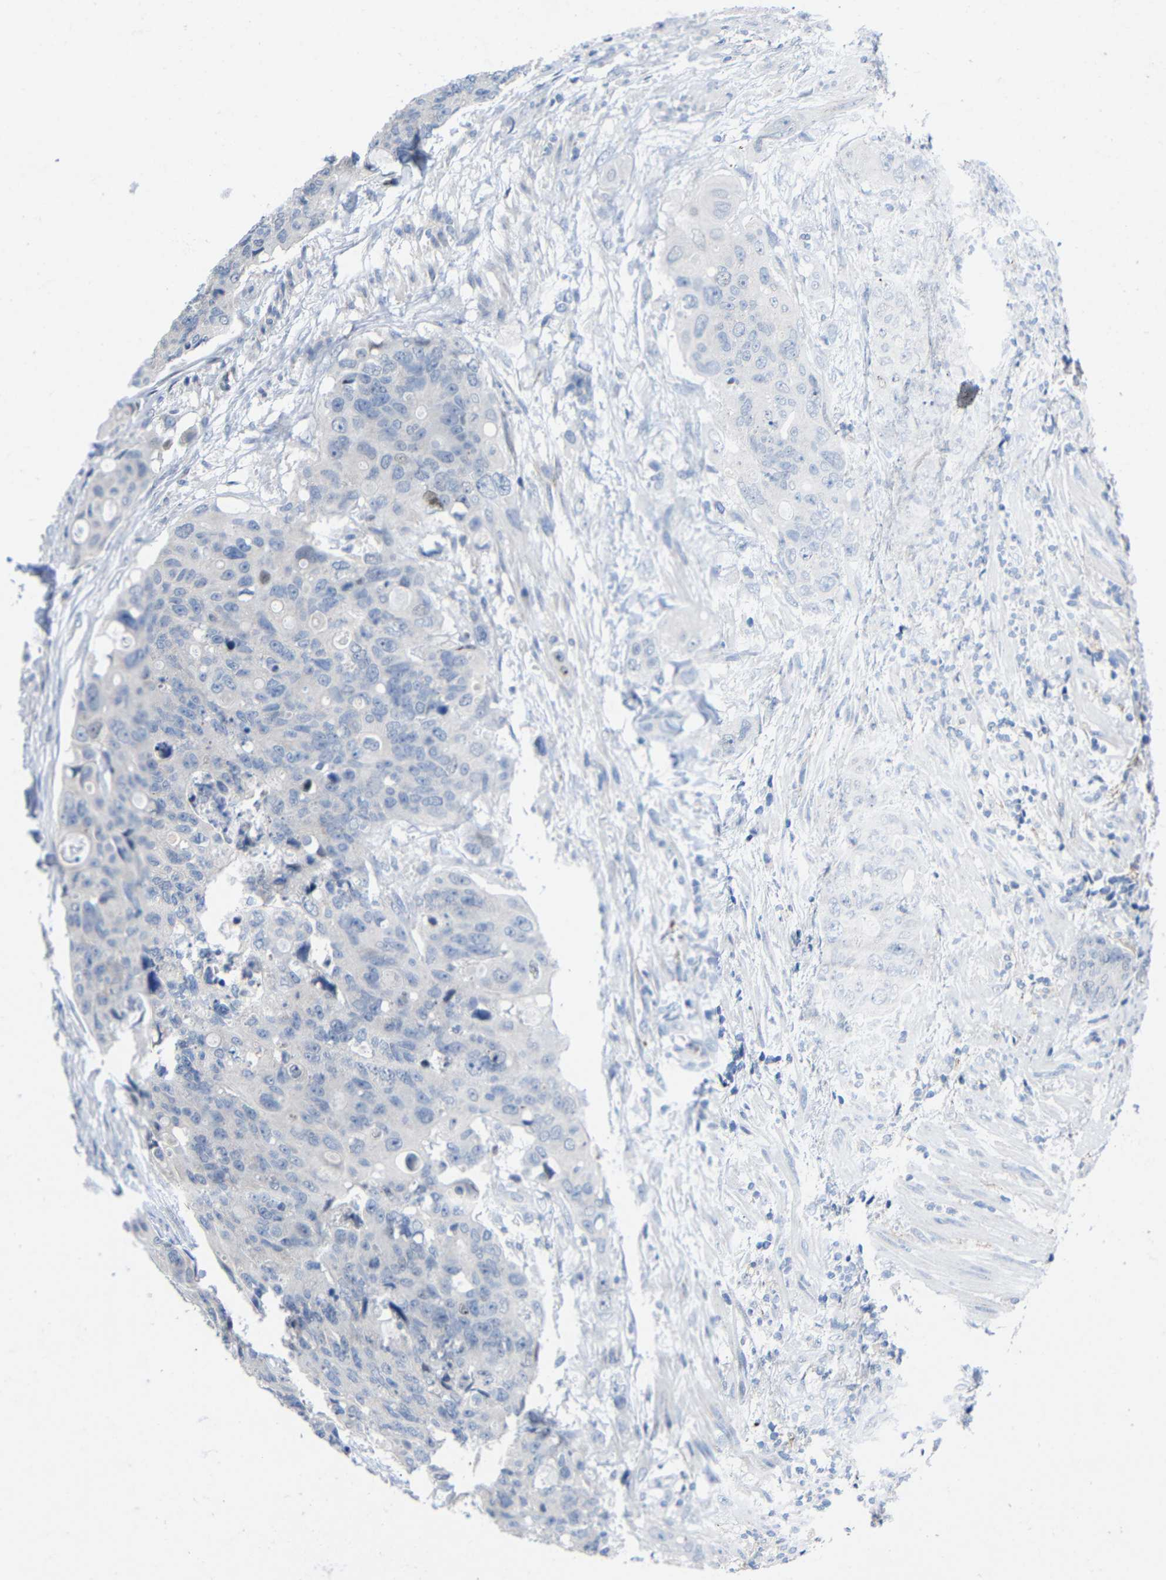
{"staining": {"intensity": "negative", "quantity": "none", "location": "none"}, "tissue": "colorectal cancer", "cell_type": "Tumor cells", "image_type": "cancer", "snomed": [{"axis": "morphology", "description": "Adenocarcinoma, NOS"}, {"axis": "topography", "description": "Colon"}], "caption": "Immunohistochemistry histopathology image of neoplastic tissue: human colorectal cancer stained with DAB (3,3'-diaminobenzidine) demonstrates no significant protein staining in tumor cells.", "gene": "CMTM1", "patient": {"sex": "female", "age": 57}}